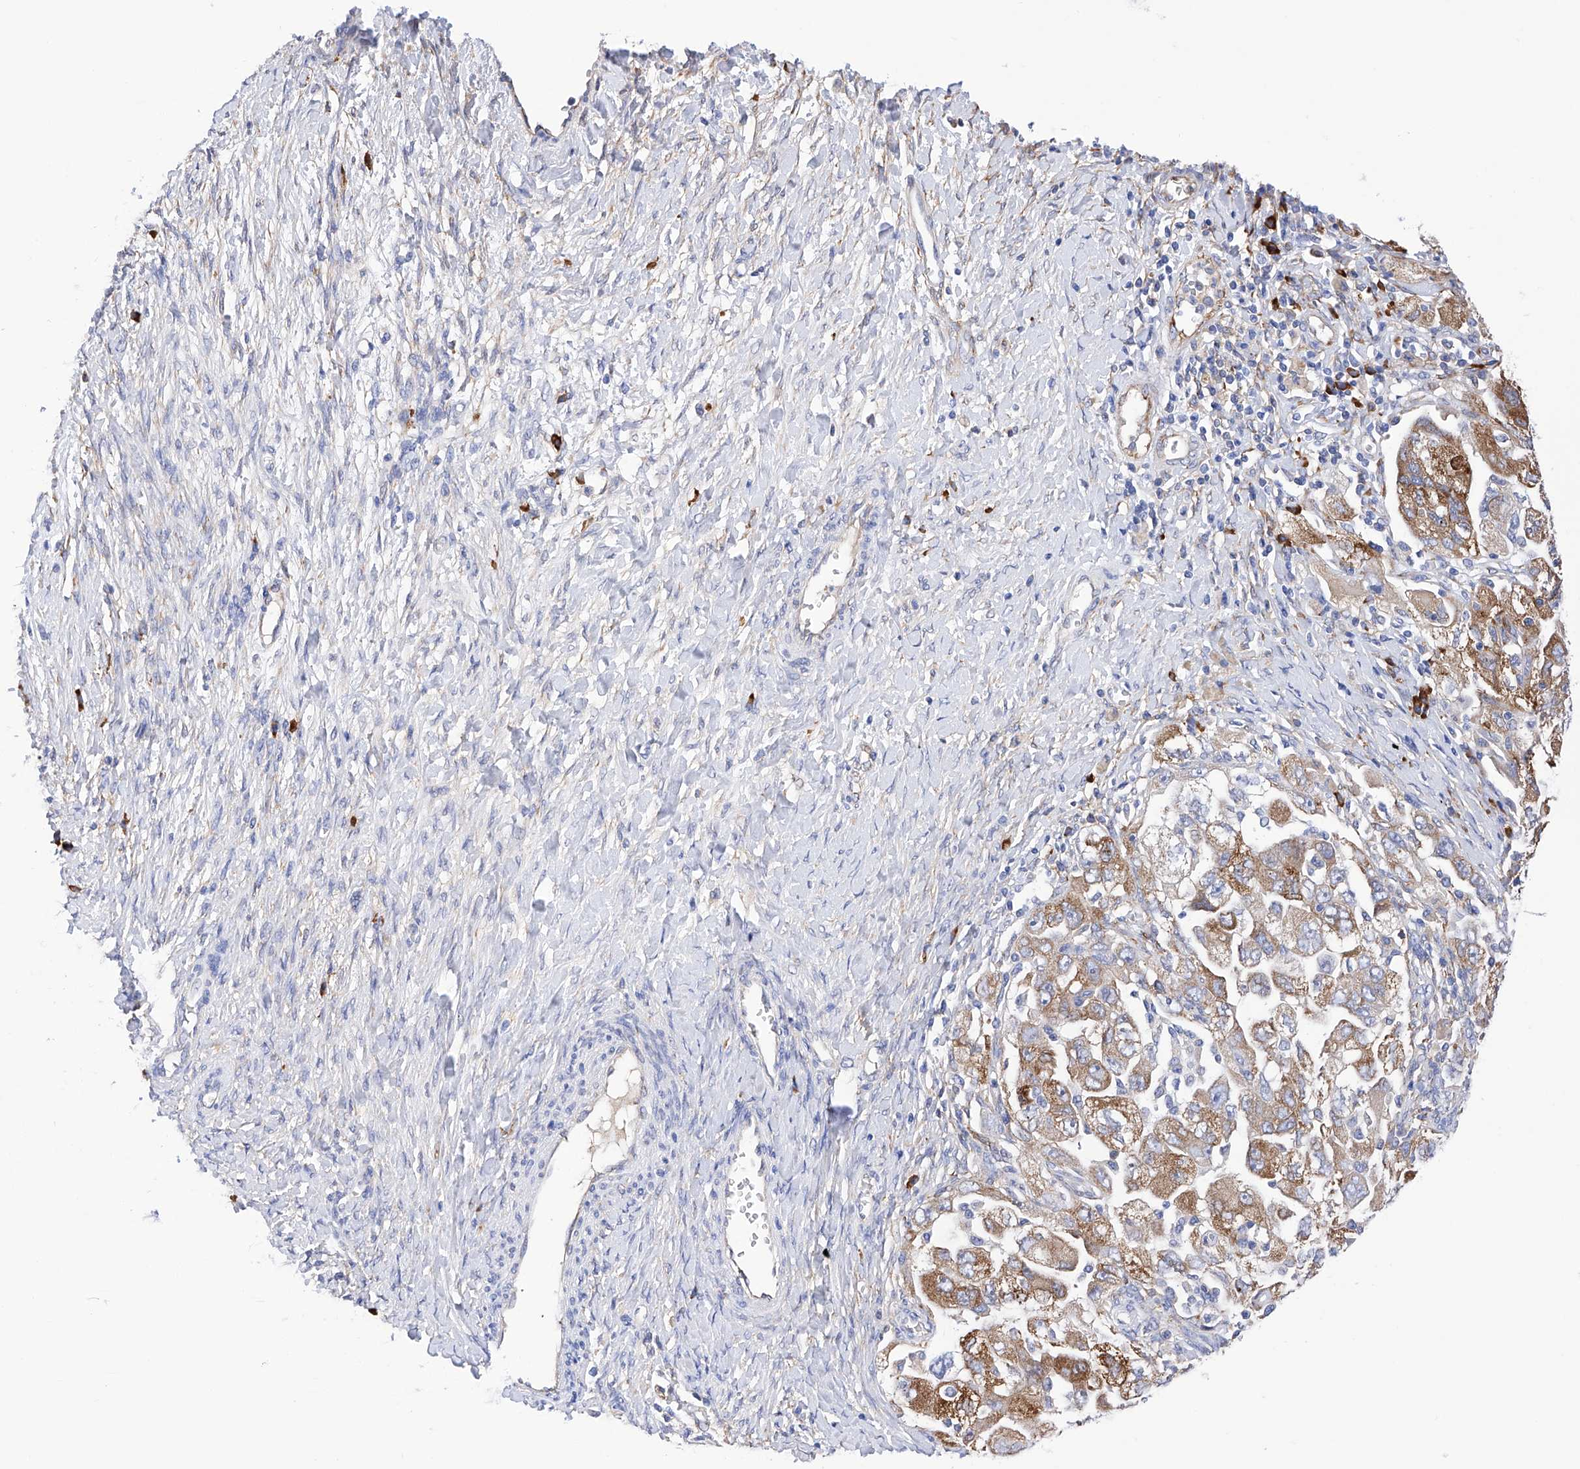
{"staining": {"intensity": "moderate", "quantity": ">75%", "location": "cytoplasmic/membranous"}, "tissue": "ovarian cancer", "cell_type": "Tumor cells", "image_type": "cancer", "snomed": [{"axis": "morphology", "description": "Carcinoma, NOS"}, {"axis": "morphology", "description": "Cystadenocarcinoma, serous, NOS"}, {"axis": "topography", "description": "Ovary"}], "caption": "An image of ovarian carcinoma stained for a protein shows moderate cytoplasmic/membranous brown staining in tumor cells.", "gene": "PDIA5", "patient": {"sex": "female", "age": 69}}